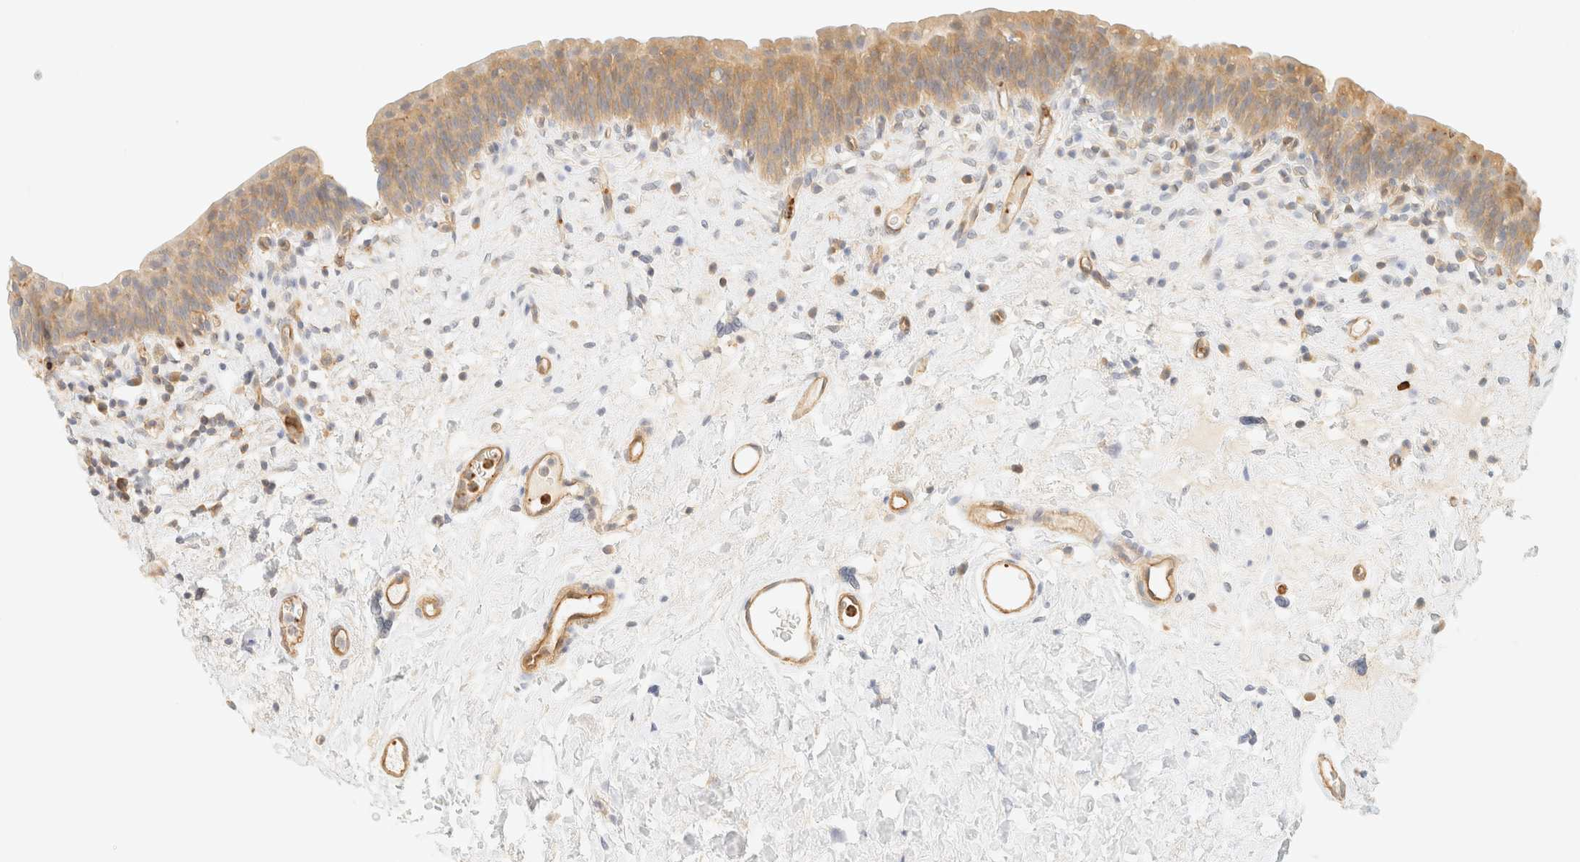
{"staining": {"intensity": "moderate", "quantity": "<25%", "location": "cytoplasmic/membranous"}, "tissue": "urinary bladder", "cell_type": "Urothelial cells", "image_type": "normal", "snomed": [{"axis": "morphology", "description": "Normal tissue, NOS"}, {"axis": "topography", "description": "Urinary bladder"}], "caption": "Approximately <25% of urothelial cells in benign human urinary bladder demonstrate moderate cytoplasmic/membranous protein positivity as visualized by brown immunohistochemical staining.", "gene": "OTOP2", "patient": {"sex": "male", "age": 83}}